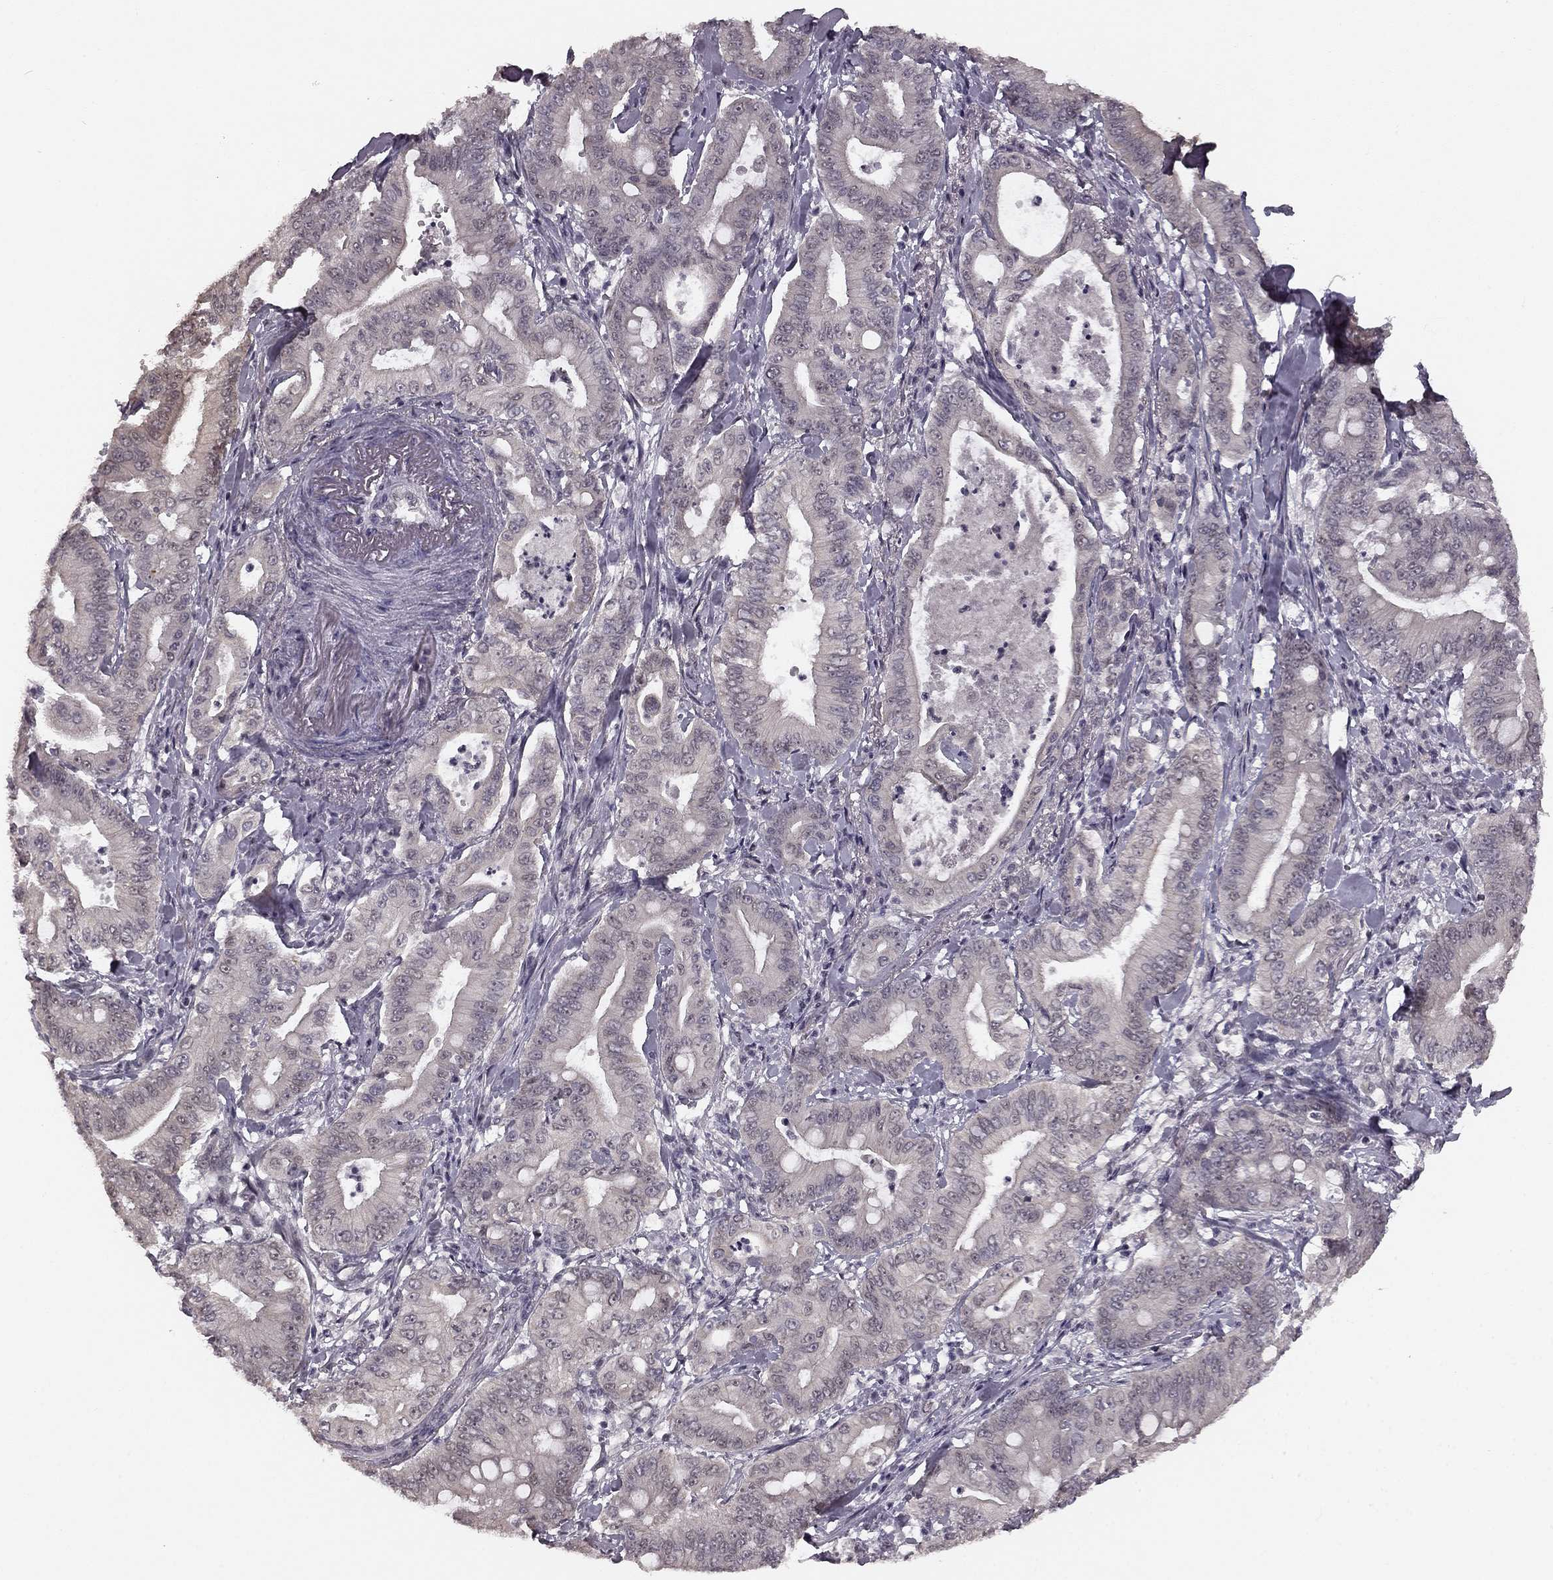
{"staining": {"intensity": "negative", "quantity": "none", "location": "none"}, "tissue": "pancreatic cancer", "cell_type": "Tumor cells", "image_type": "cancer", "snomed": [{"axis": "morphology", "description": "Adenocarcinoma, NOS"}, {"axis": "topography", "description": "Pancreas"}], "caption": "This is a photomicrograph of IHC staining of pancreatic cancer (adenocarcinoma), which shows no staining in tumor cells.", "gene": "HCN4", "patient": {"sex": "male", "age": 71}}